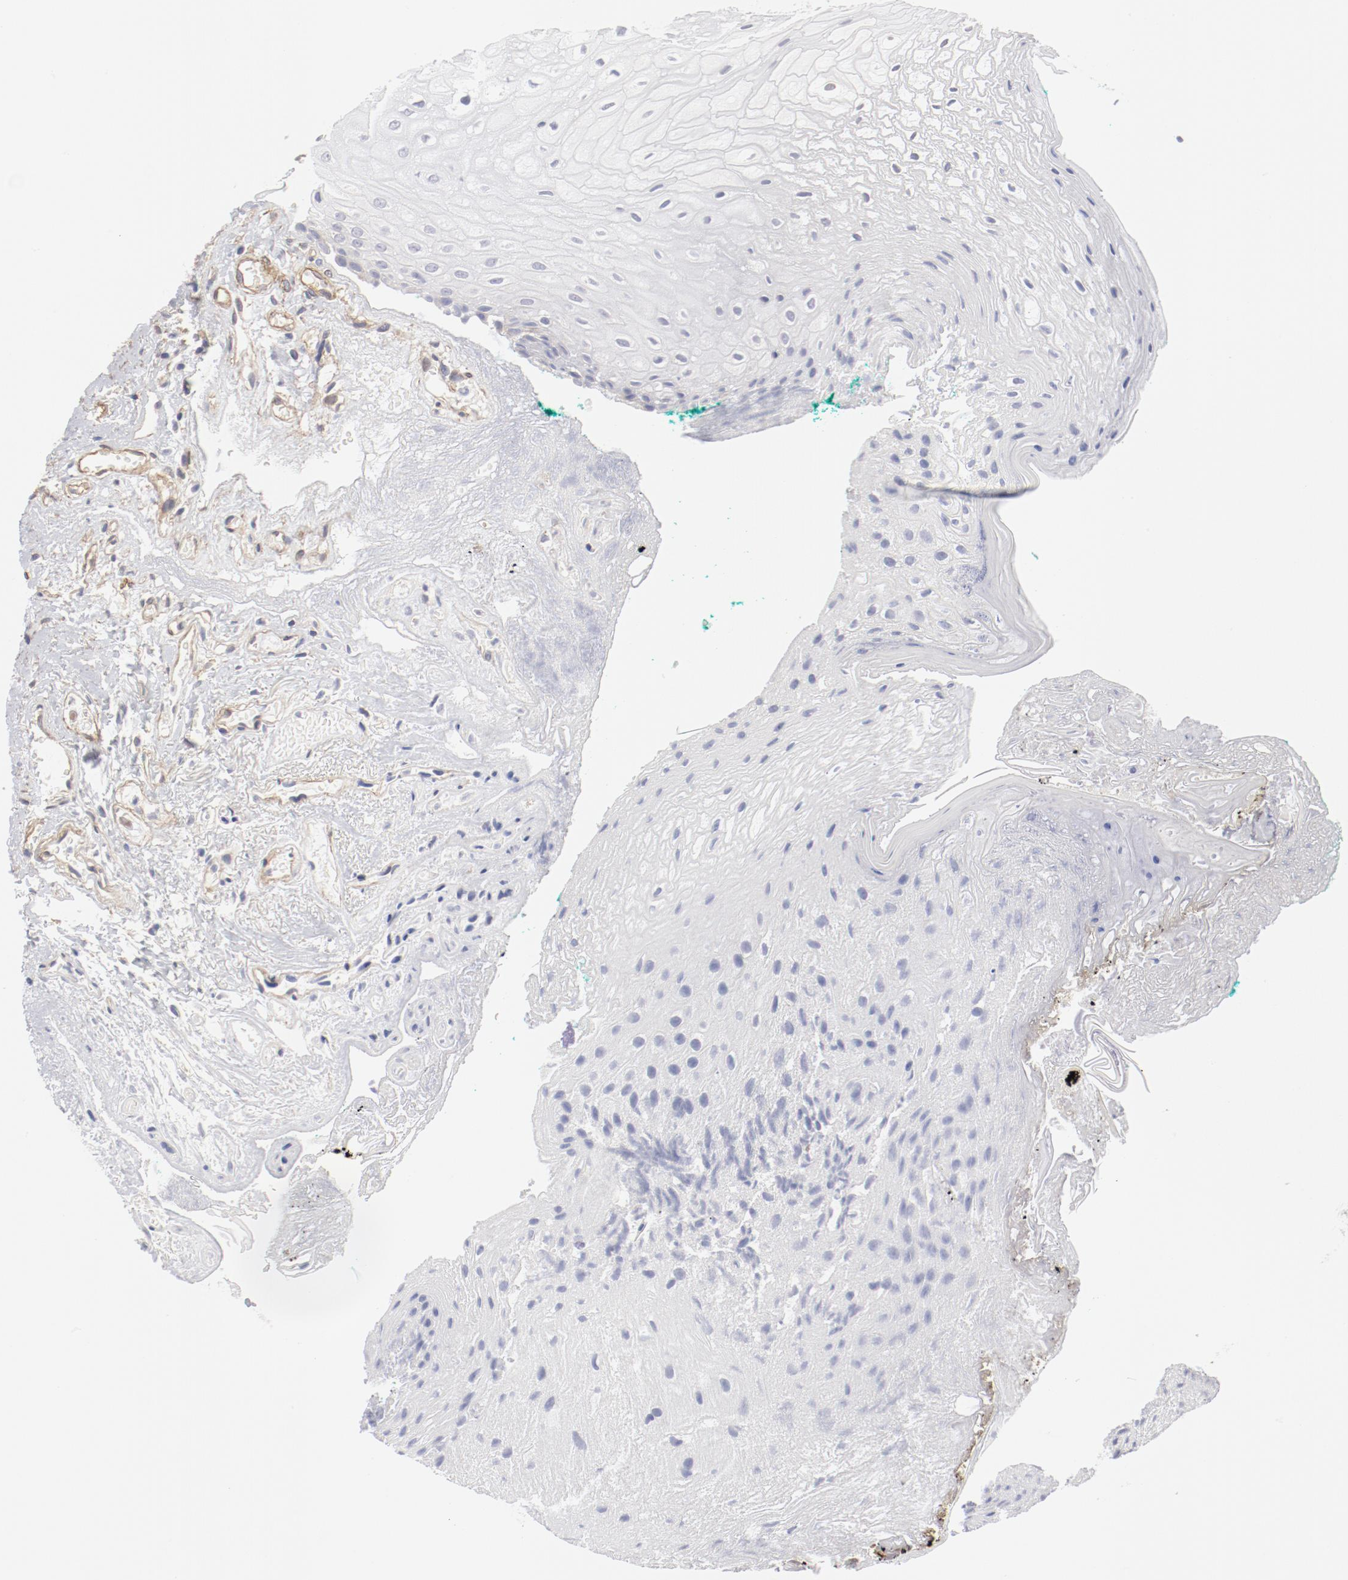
{"staining": {"intensity": "negative", "quantity": "none", "location": "none"}, "tissue": "oral mucosa", "cell_type": "Squamous epithelial cells", "image_type": "normal", "snomed": [{"axis": "morphology", "description": "Normal tissue, NOS"}, {"axis": "morphology", "description": "Squamous cell carcinoma, NOS"}, {"axis": "topography", "description": "Skeletal muscle"}, {"axis": "topography", "description": "Oral tissue"}, {"axis": "topography", "description": "Head-Neck"}], "caption": "Oral mucosa was stained to show a protein in brown. There is no significant staining in squamous epithelial cells. (Stains: DAB immunohistochemistry with hematoxylin counter stain, Microscopy: brightfield microscopy at high magnification).", "gene": "LAX1", "patient": {"sex": "female", "age": 84}}